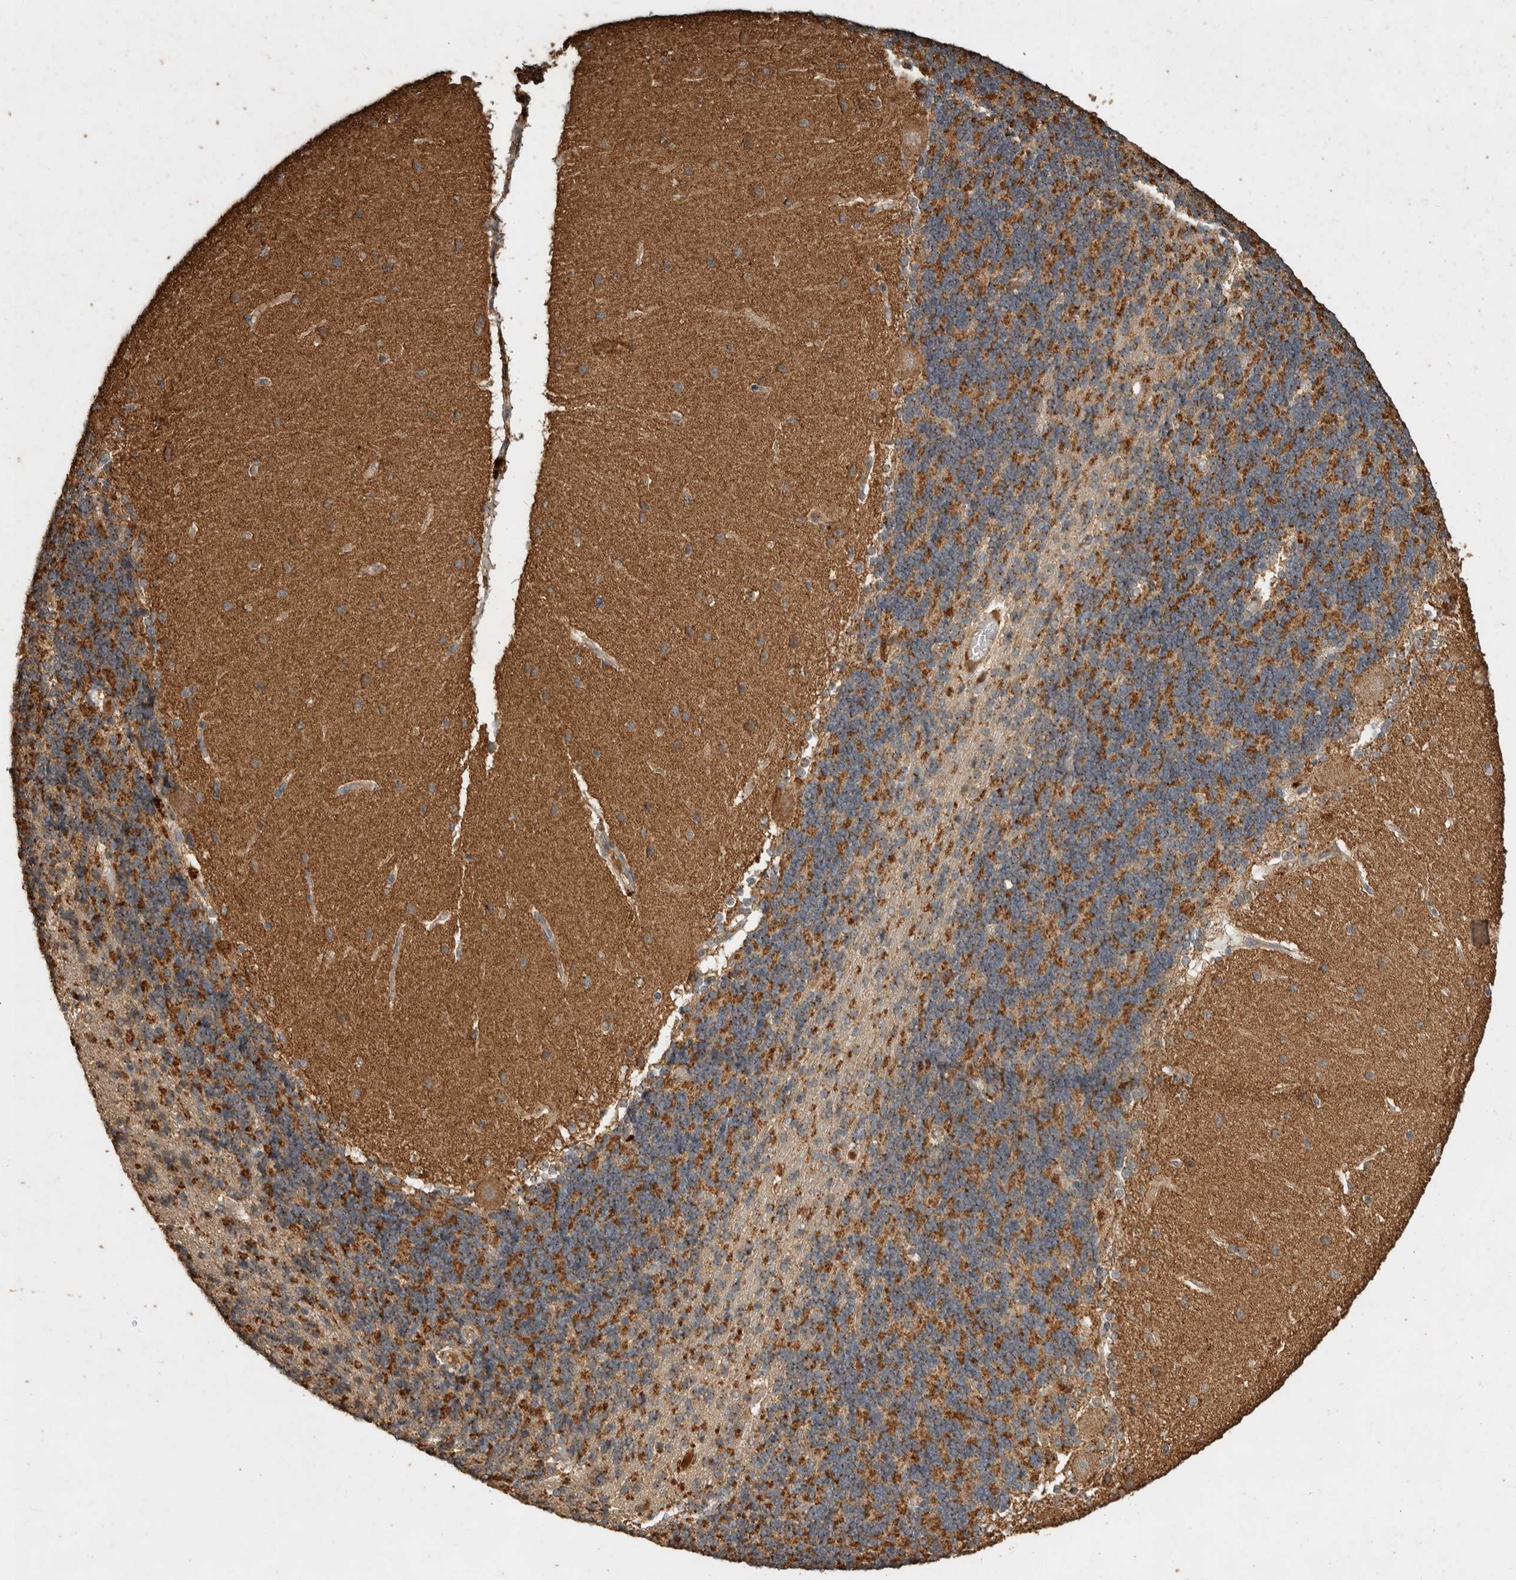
{"staining": {"intensity": "moderate", "quantity": "<25%", "location": "cytoplasmic/membranous"}, "tissue": "cerebellum", "cell_type": "Cells in granular layer", "image_type": "normal", "snomed": [{"axis": "morphology", "description": "Normal tissue, NOS"}, {"axis": "topography", "description": "Cerebellum"}], "caption": "A brown stain highlights moderate cytoplasmic/membranous positivity of a protein in cells in granular layer of benign human cerebellum.", "gene": "CTF1", "patient": {"sex": "female", "age": 54}}